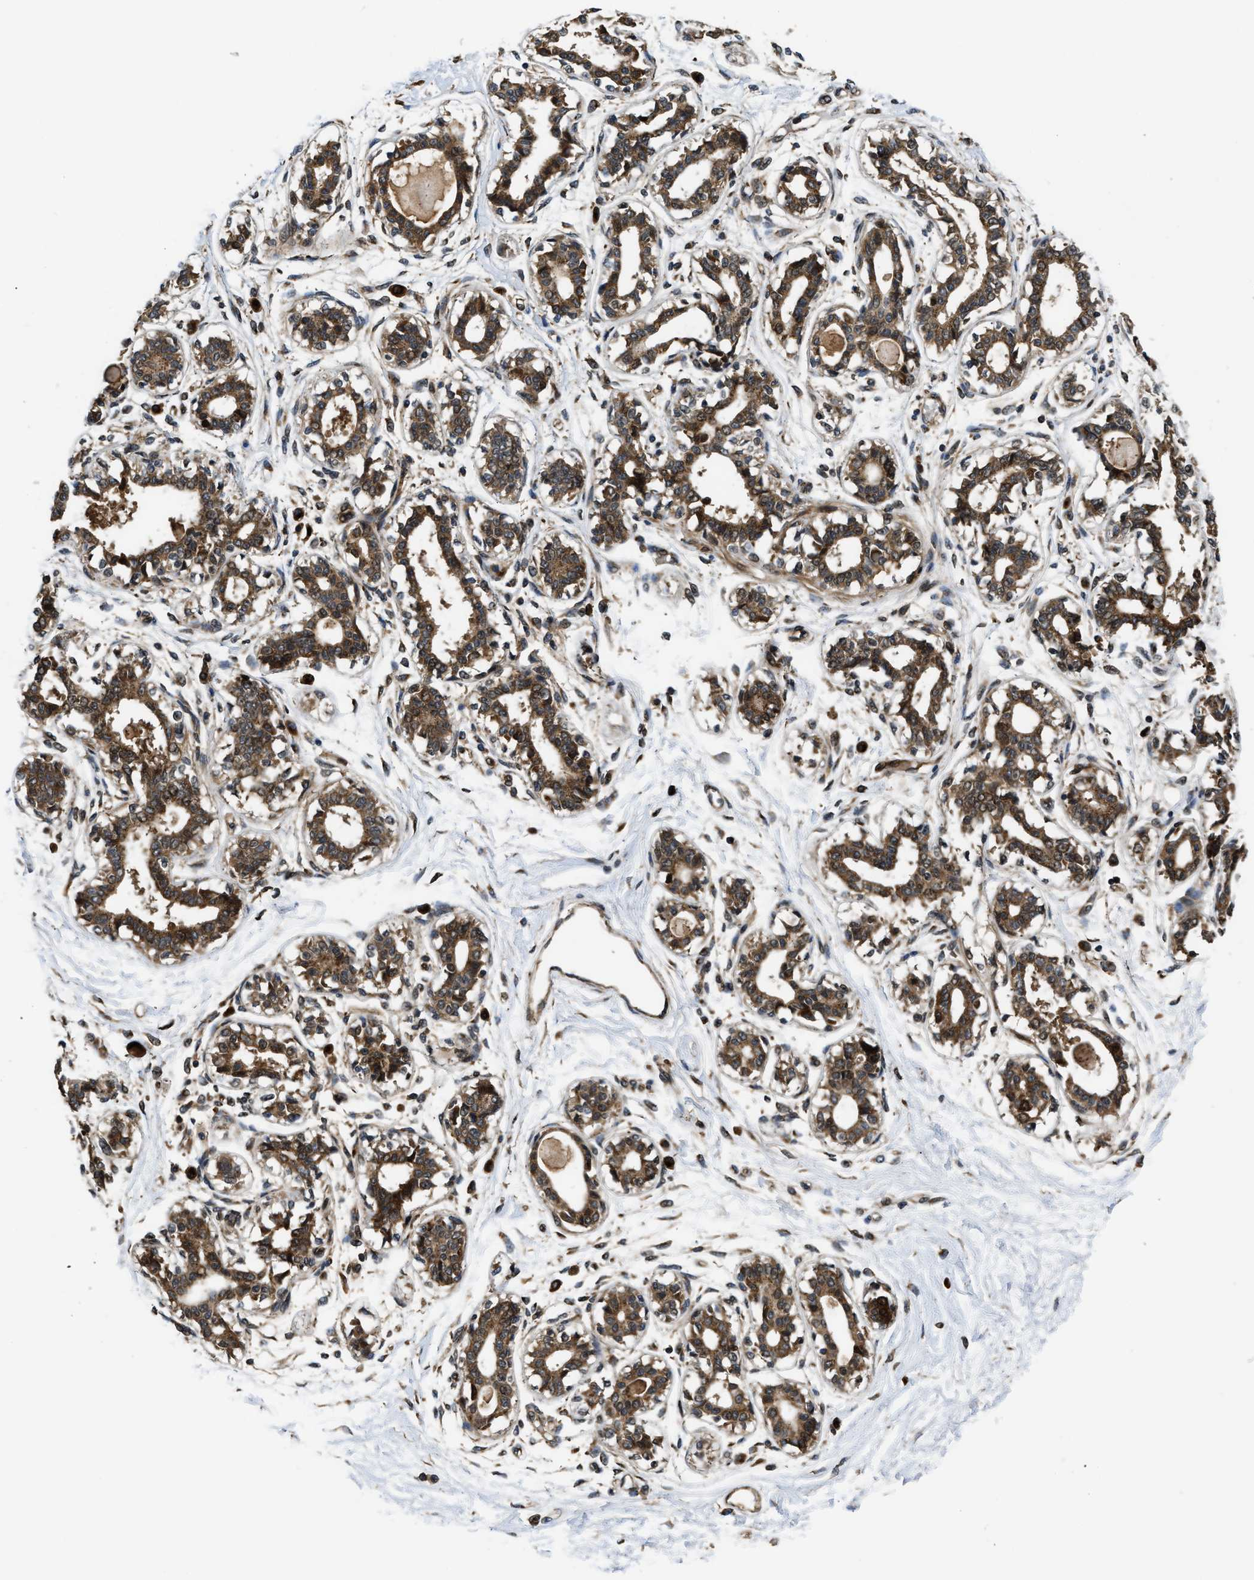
{"staining": {"intensity": "weak", "quantity": ">75%", "location": "cytoplasmic/membranous"}, "tissue": "breast", "cell_type": "Adipocytes", "image_type": "normal", "snomed": [{"axis": "morphology", "description": "Normal tissue, NOS"}, {"axis": "topography", "description": "Breast"}], "caption": "Protein staining exhibits weak cytoplasmic/membranous staining in approximately >75% of adipocytes in benign breast.", "gene": "PNPLA8", "patient": {"sex": "female", "age": 45}}